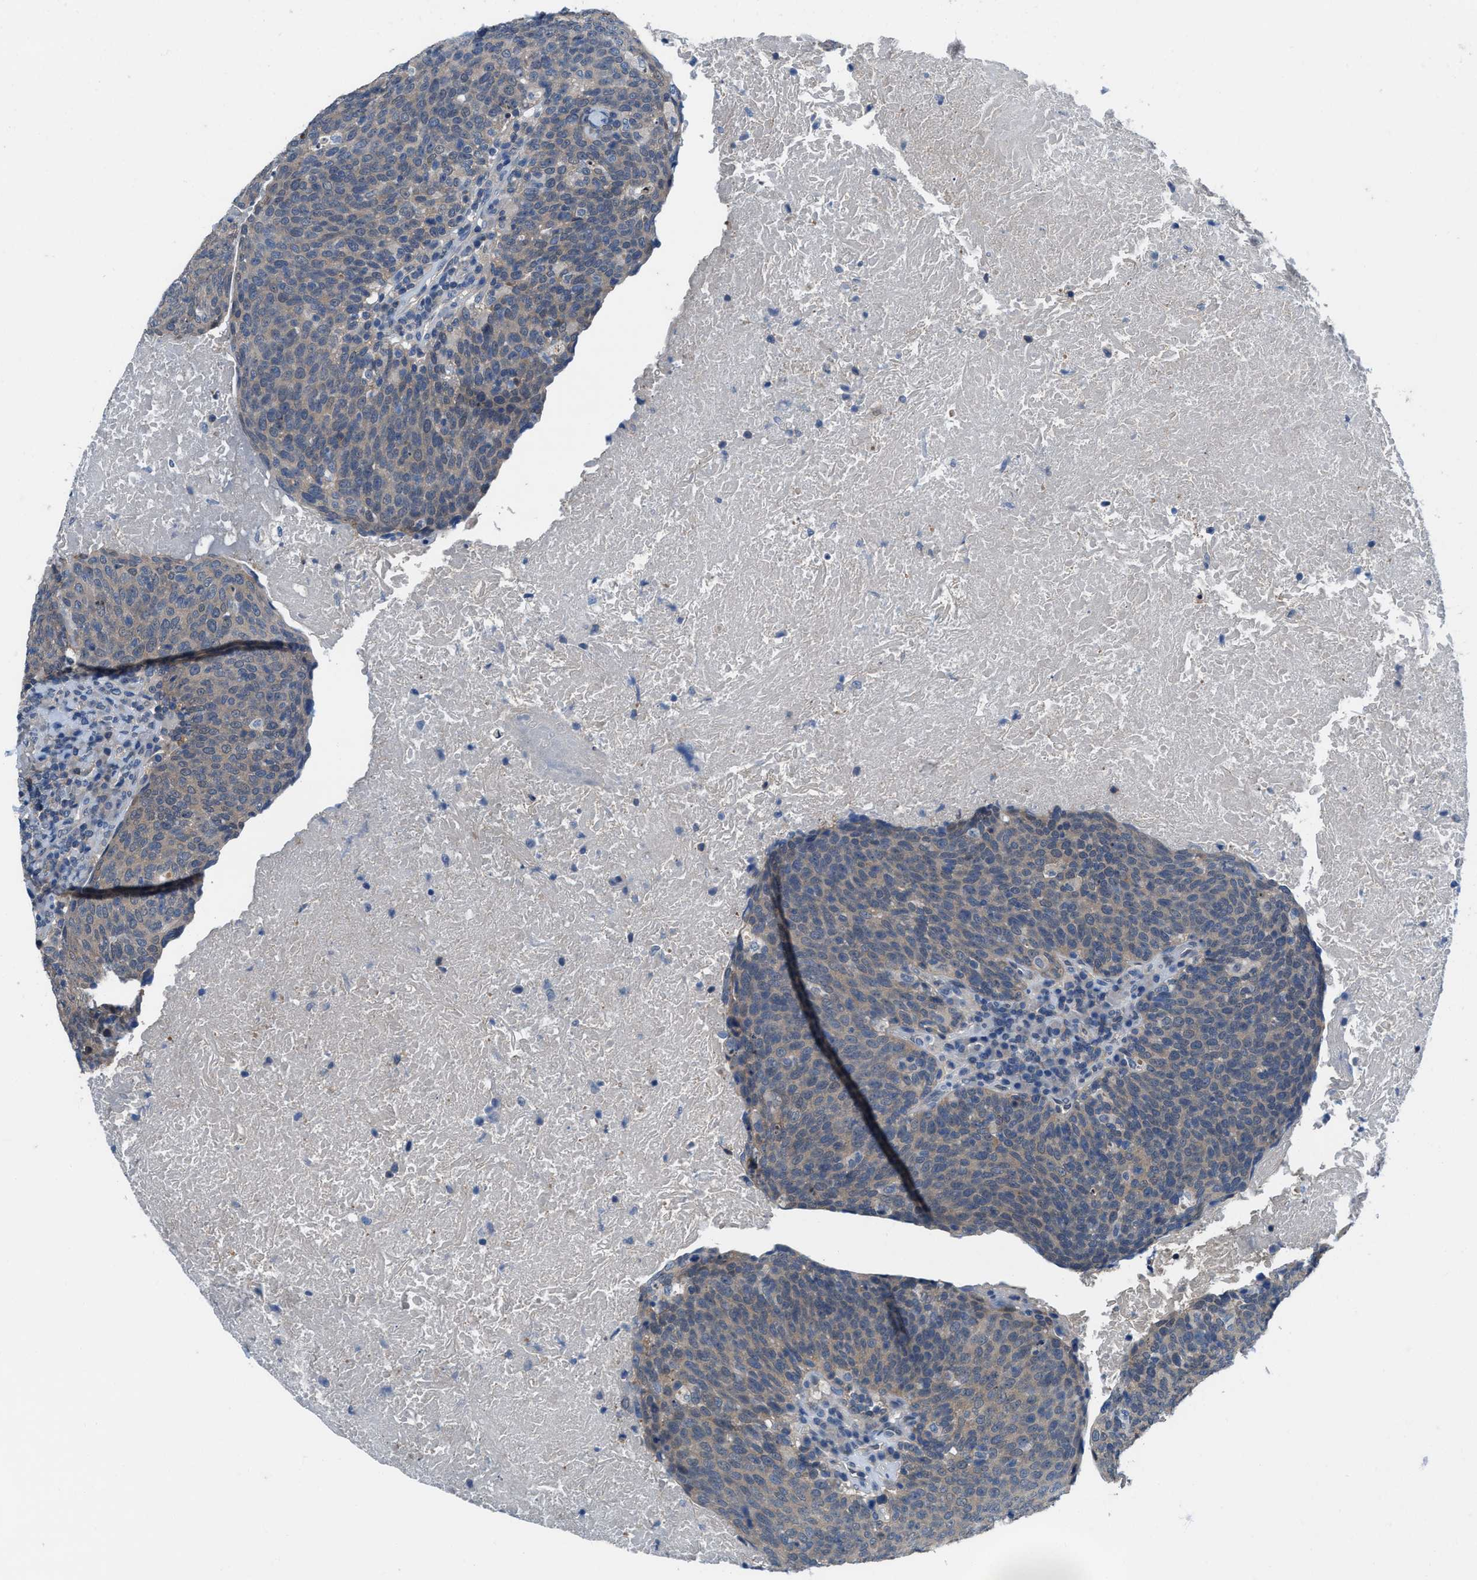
{"staining": {"intensity": "weak", "quantity": "25%-75%", "location": "cytoplasmic/membranous"}, "tissue": "head and neck cancer", "cell_type": "Tumor cells", "image_type": "cancer", "snomed": [{"axis": "morphology", "description": "Squamous cell carcinoma, NOS"}, {"axis": "morphology", "description": "Squamous cell carcinoma, metastatic, NOS"}, {"axis": "topography", "description": "Lymph node"}, {"axis": "topography", "description": "Head-Neck"}], "caption": "Protein analysis of head and neck squamous cell carcinoma tissue demonstrates weak cytoplasmic/membranous expression in approximately 25%-75% of tumor cells.", "gene": "NUDT5", "patient": {"sex": "male", "age": 62}}